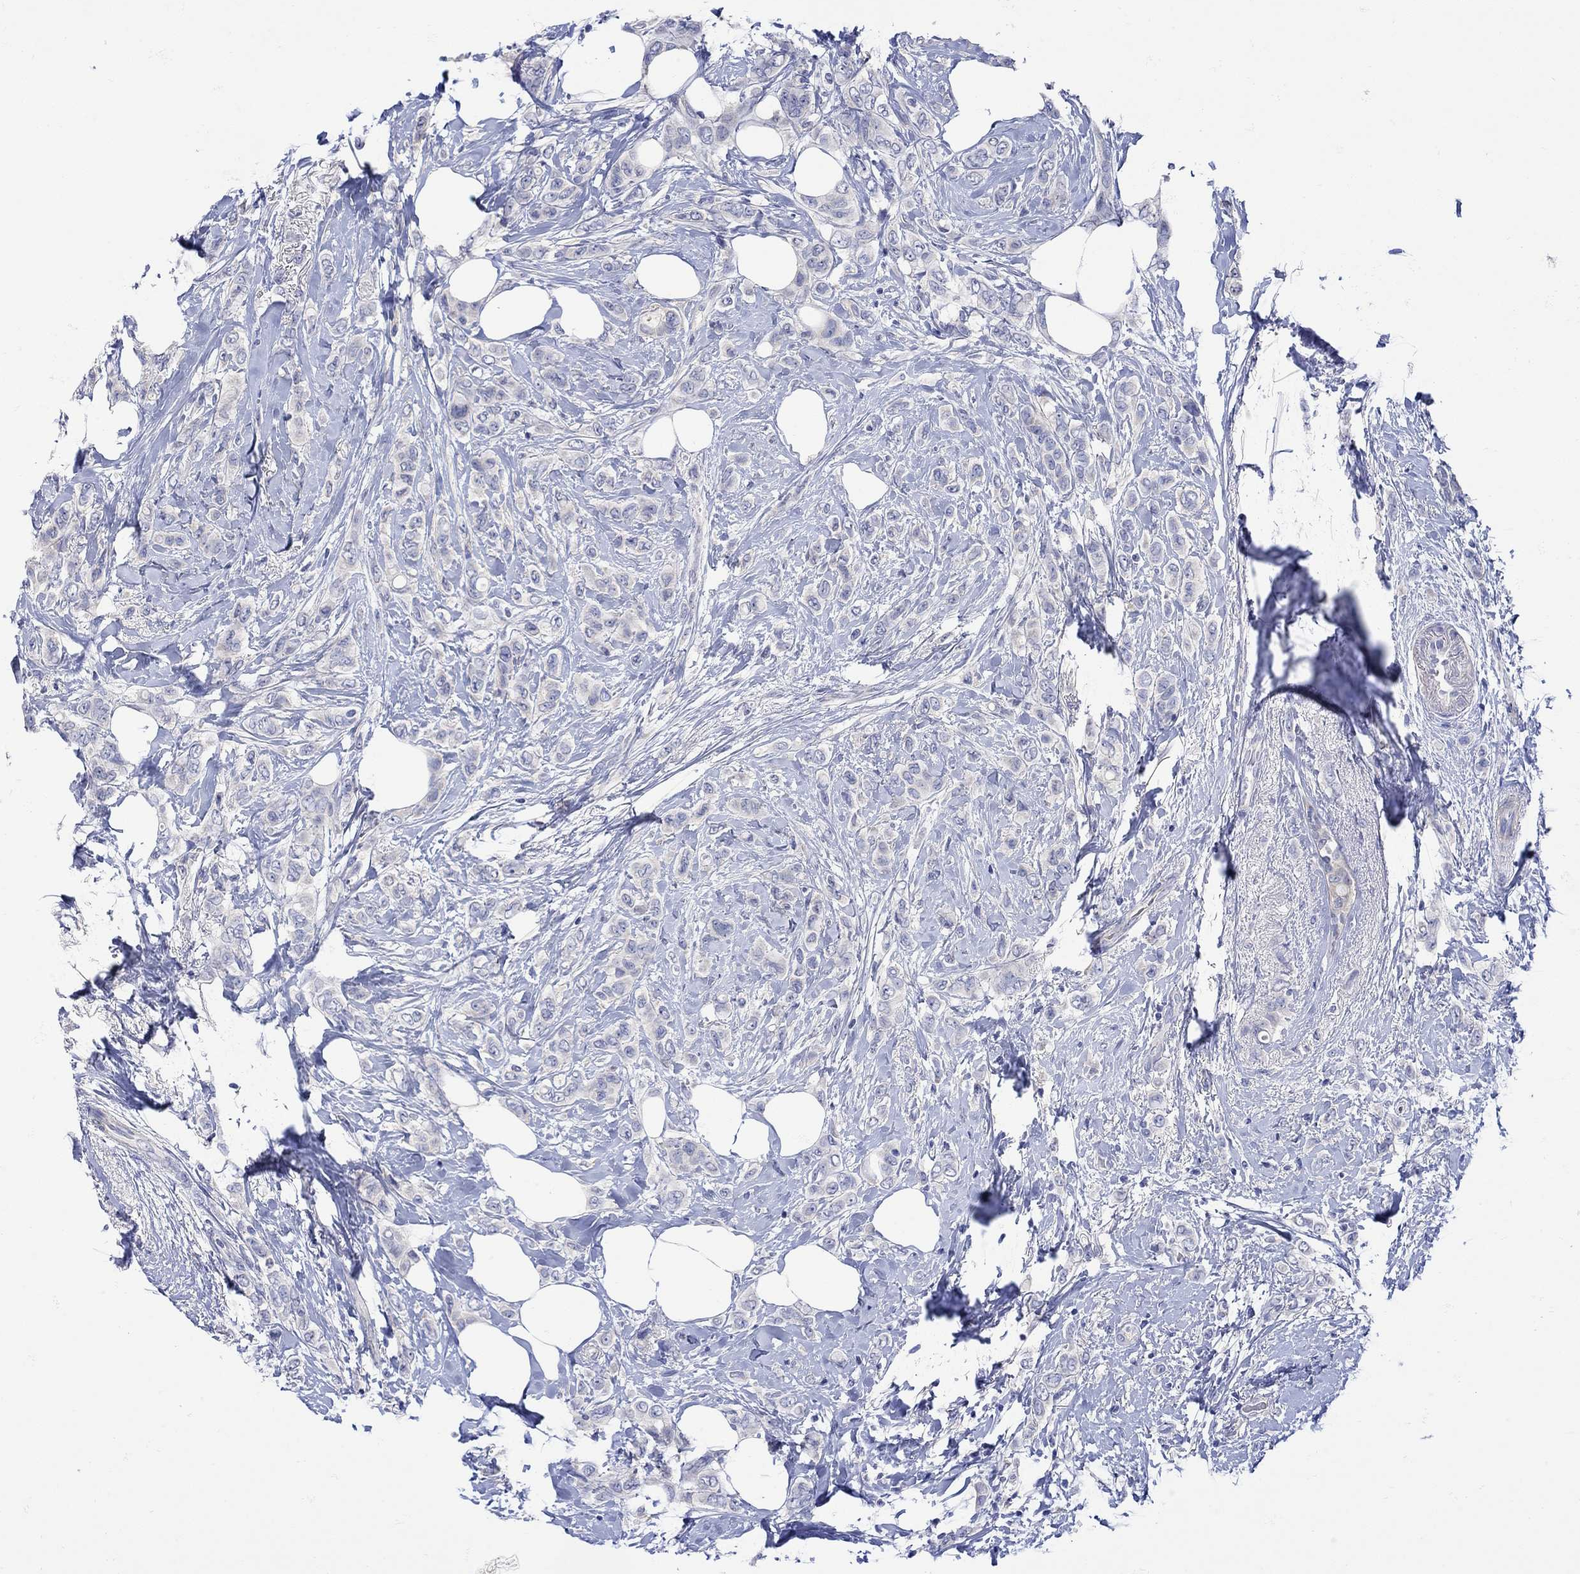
{"staining": {"intensity": "negative", "quantity": "none", "location": "none"}, "tissue": "breast cancer", "cell_type": "Tumor cells", "image_type": "cancer", "snomed": [{"axis": "morphology", "description": "Lobular carcinoma"}, {"axis": "topography", "description": "Breast"}], "caption": "Immunohistochemical staining of human breast lobular carcinoma demonstrates no significant staining in tumor cells. (Stains: DAB immunohistochemistry with hematoxylin counter stain, Microscopy: brightfield microscopy at high magnification).", "gene": "MSI1", "patient": {"sex": "female", "age": 66}}